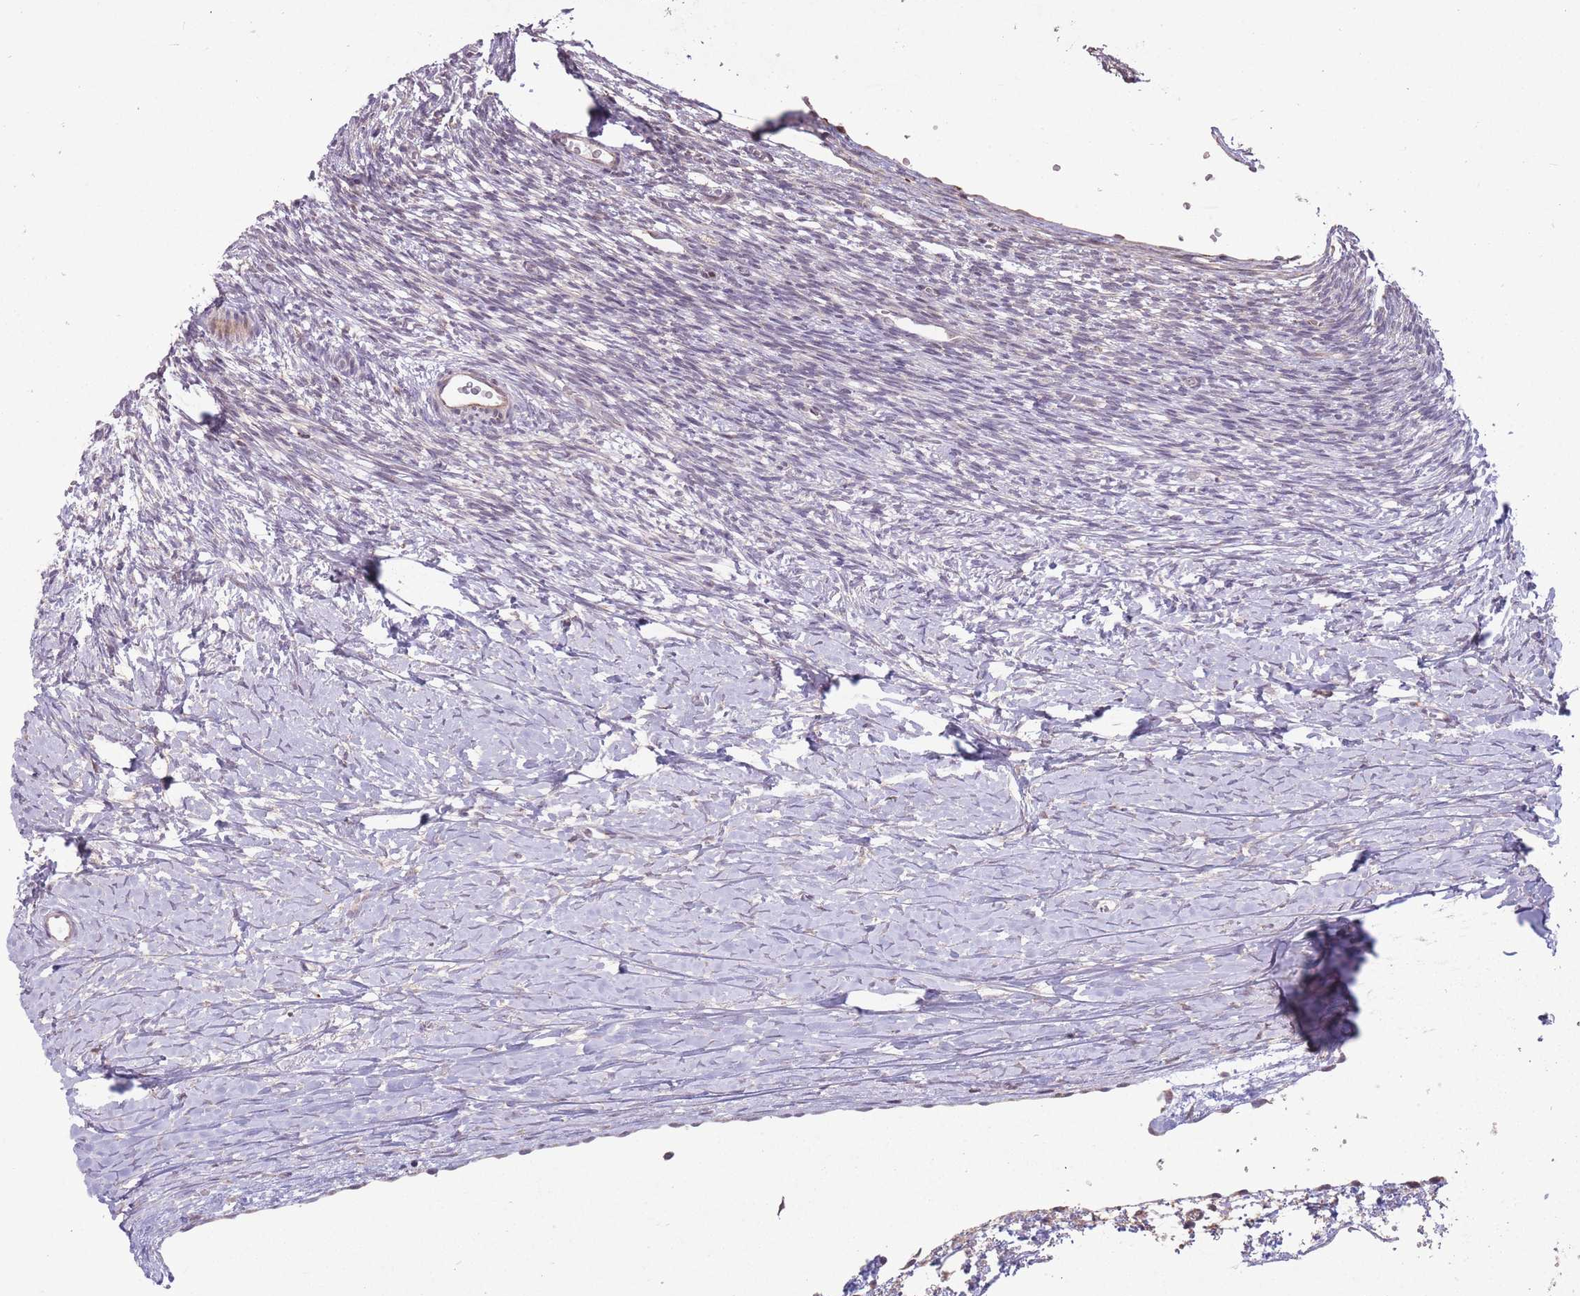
{"staining": {"intensity": "negative", "quantity": "none", "location": "none"}, "tissue": "ovary", "cell_type": "Ovarian stroma cells", "image_type": "normal", "snomed": [{"axis": "morphology", "description": "Normal tissue, NOS"}, {"axis": "topography", "description": "Ovary"}], "caption": "An image of human ovary is negative for staining in ovarian stroma cells.", "gene": "DPYSL4", "patient": {"sex": "female", "age": 39}}